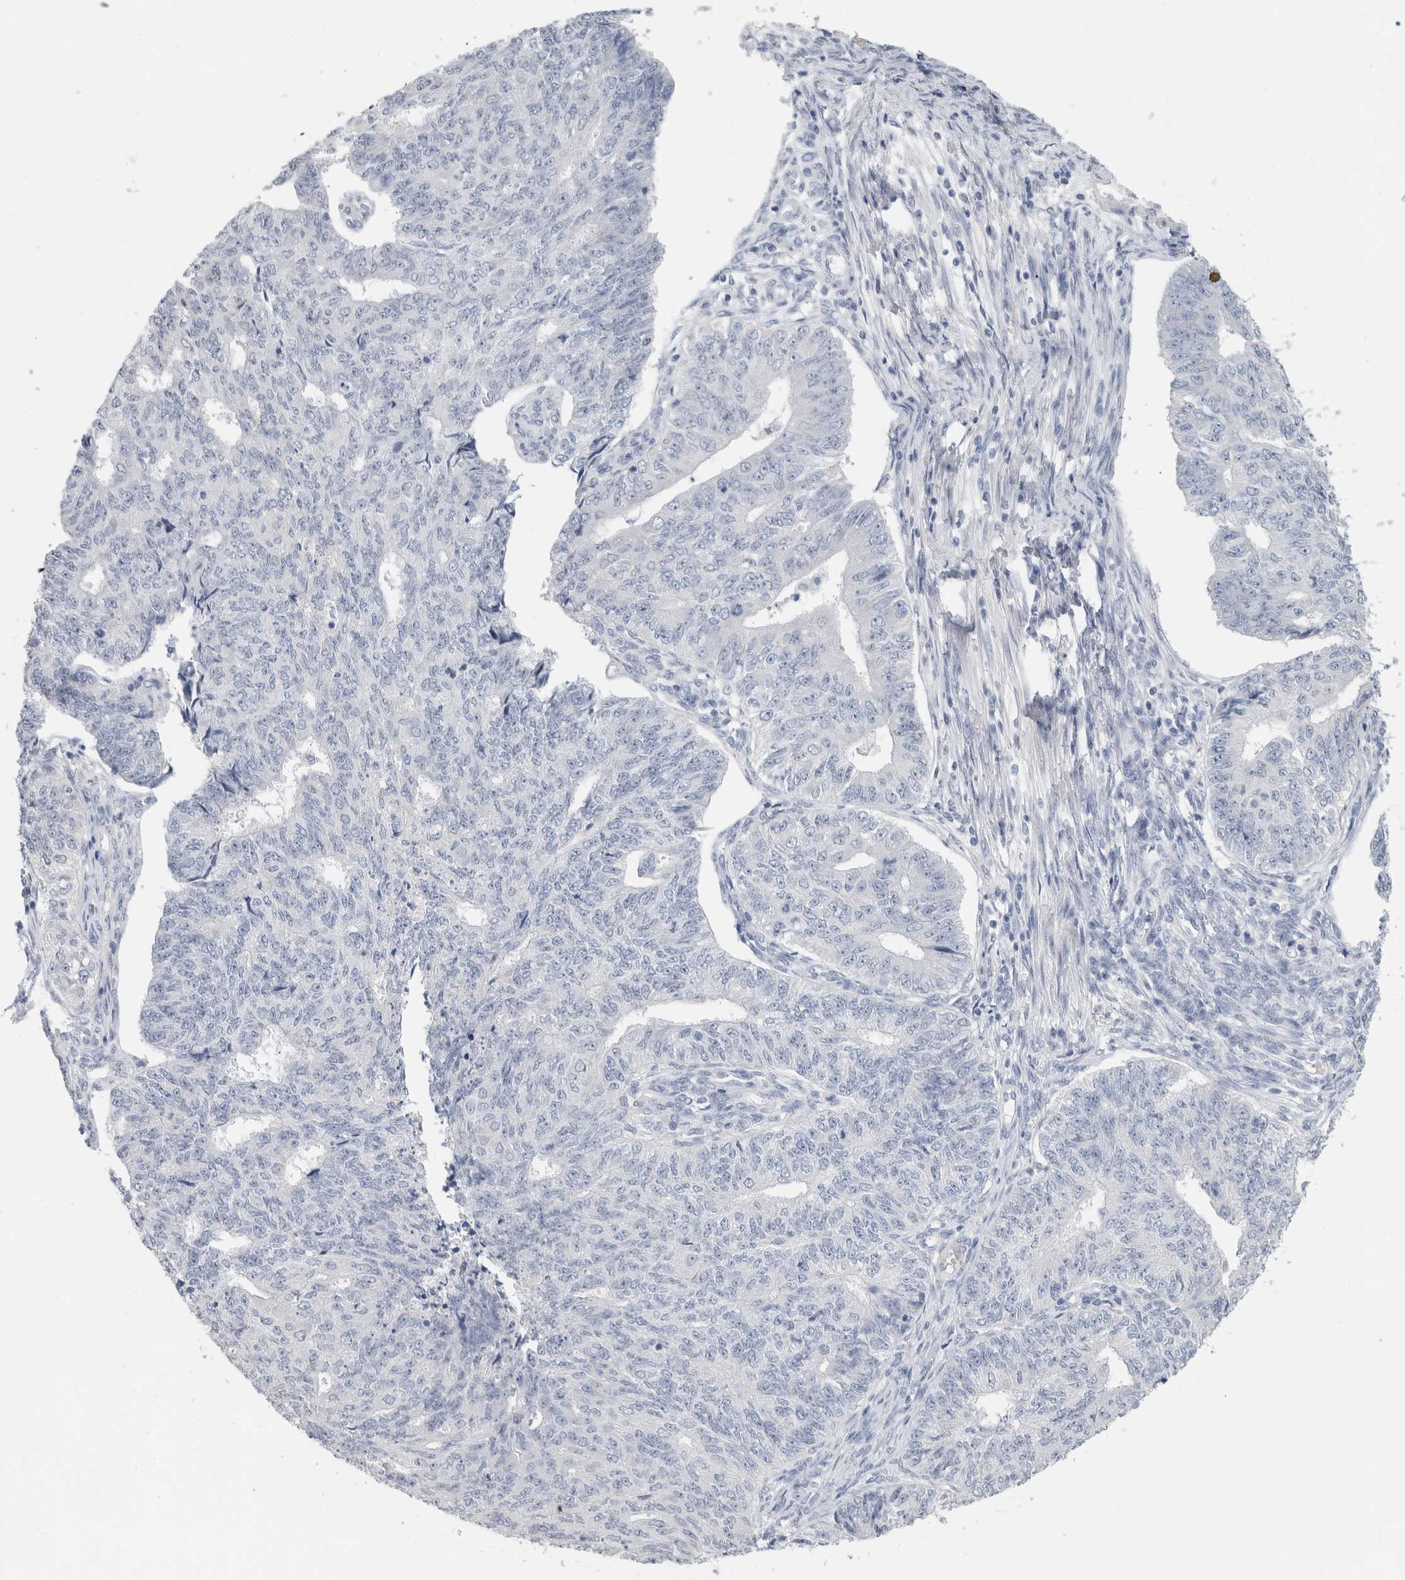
{"staining": {"intensity": "negative", "quantity": "none", "location": "none"}, "tissue": "endometrial cancer", "cell_type": "Tumor cells", "image_type": "cancer", "snomed": [{"axis": "morphology", "description": "Adenocarcinoma, NOS"}, {"axis": "topography", "description": "Endometrium"}], "caption": "Immunohistochemistry micrograph of neoplastic tissue: adenocarcinoma (endometrial) stained with DAB exhibits no significant protein positivity in tumor cells.", "gene": "BCAN", "patient": {"sex": "female", "age": 32}}